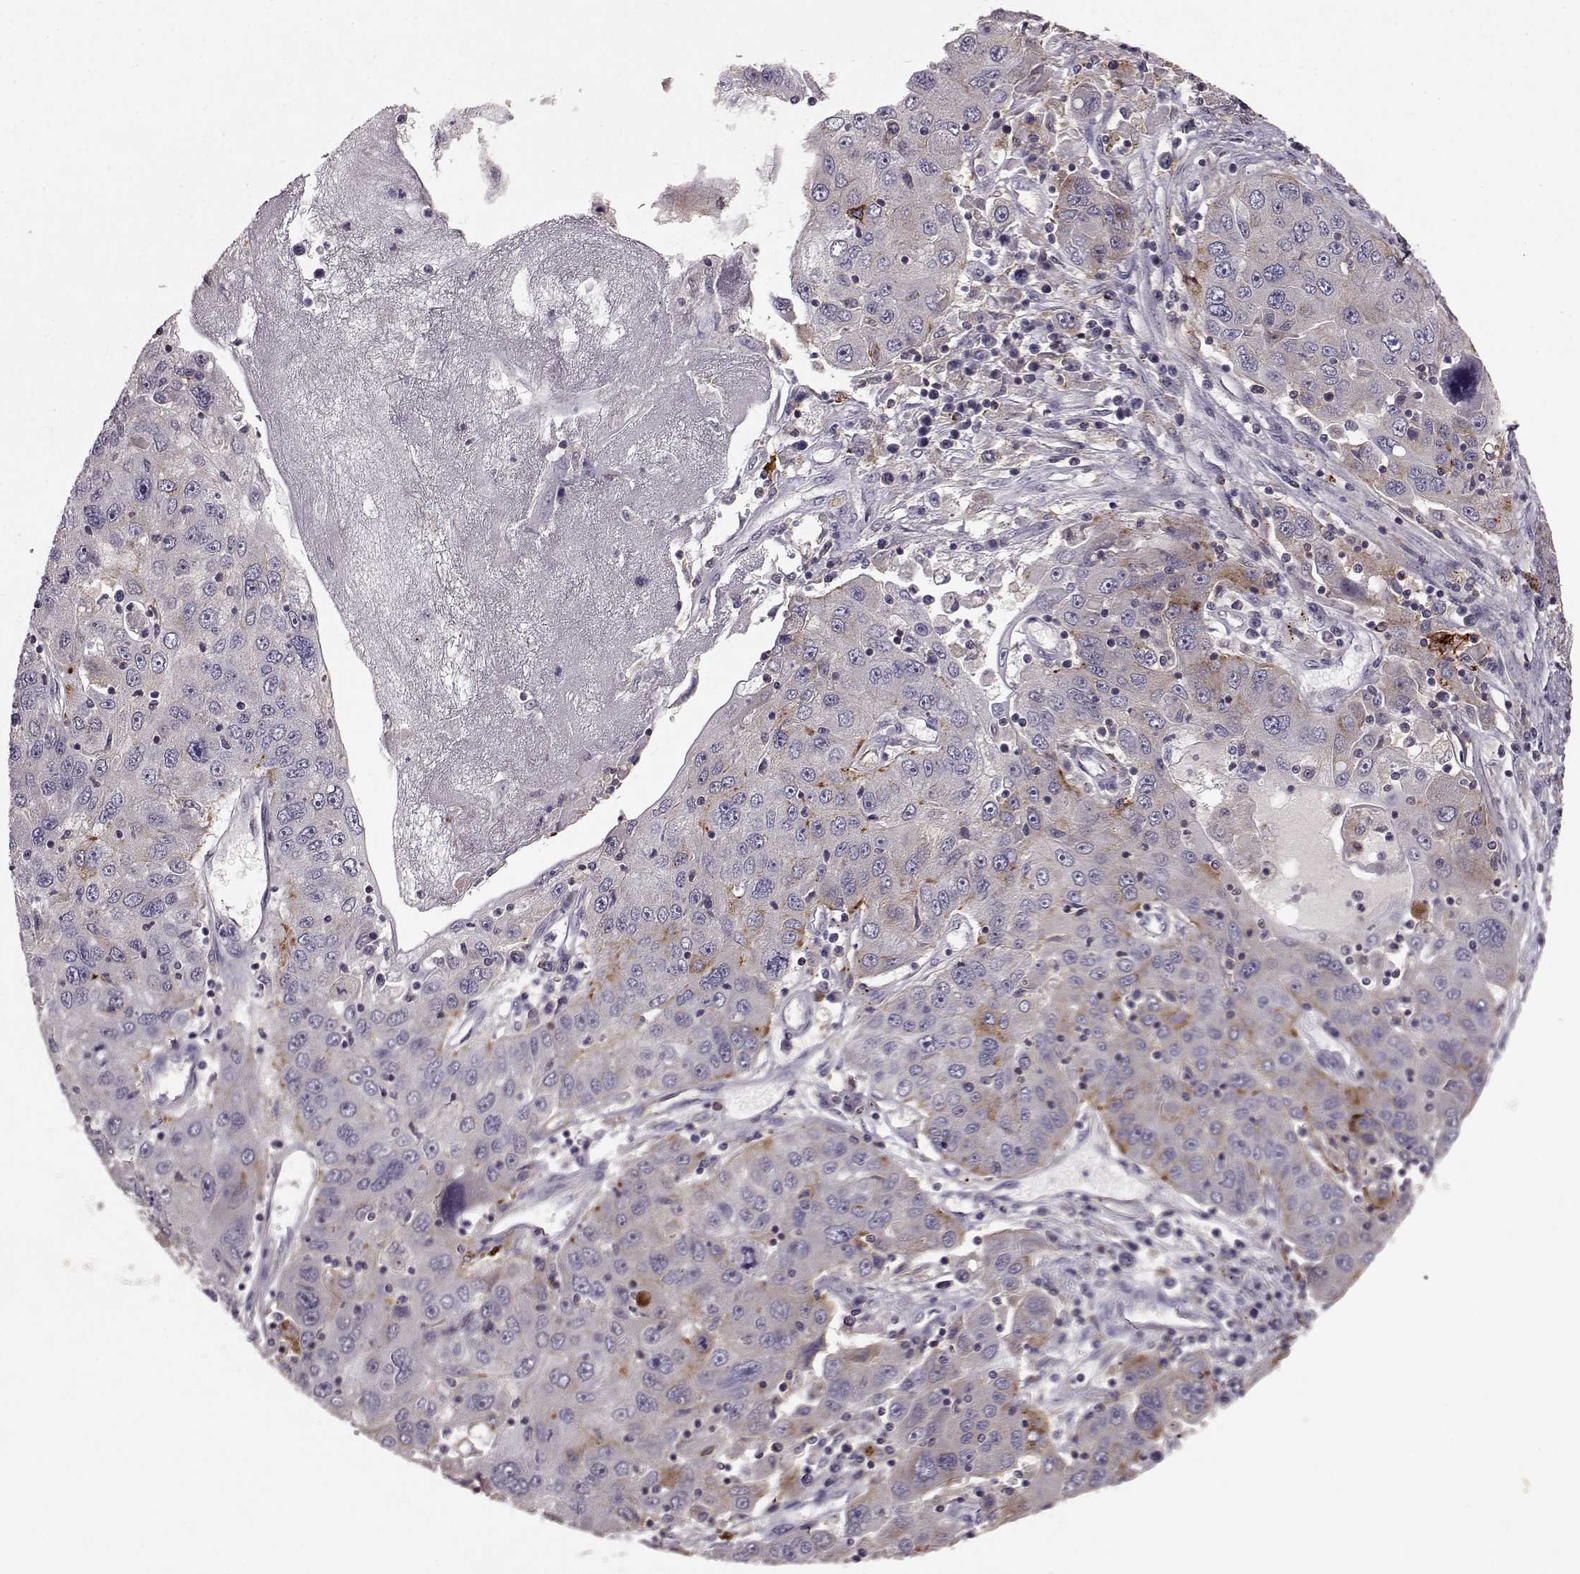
{"staining": {"intensity": "negative", "quantity": "none", "location": "none"}, "tissue": "stomach cancer", "cell_type": "Tumor cells", "image_type": "cancer", "snomed": [{"axis": "morphology", "description": "Adenocarcinoma, NOS"}, {"axis": "topography", "description": "Stomach"}], "caption": "An IHC micrograph of adenocarcinoma (stomach) is shown. There is no staining in tumor cells of adenocarcinoma (stomach).", "gene": "CCNF", "patient": {"sex": "male", "age": 56}}